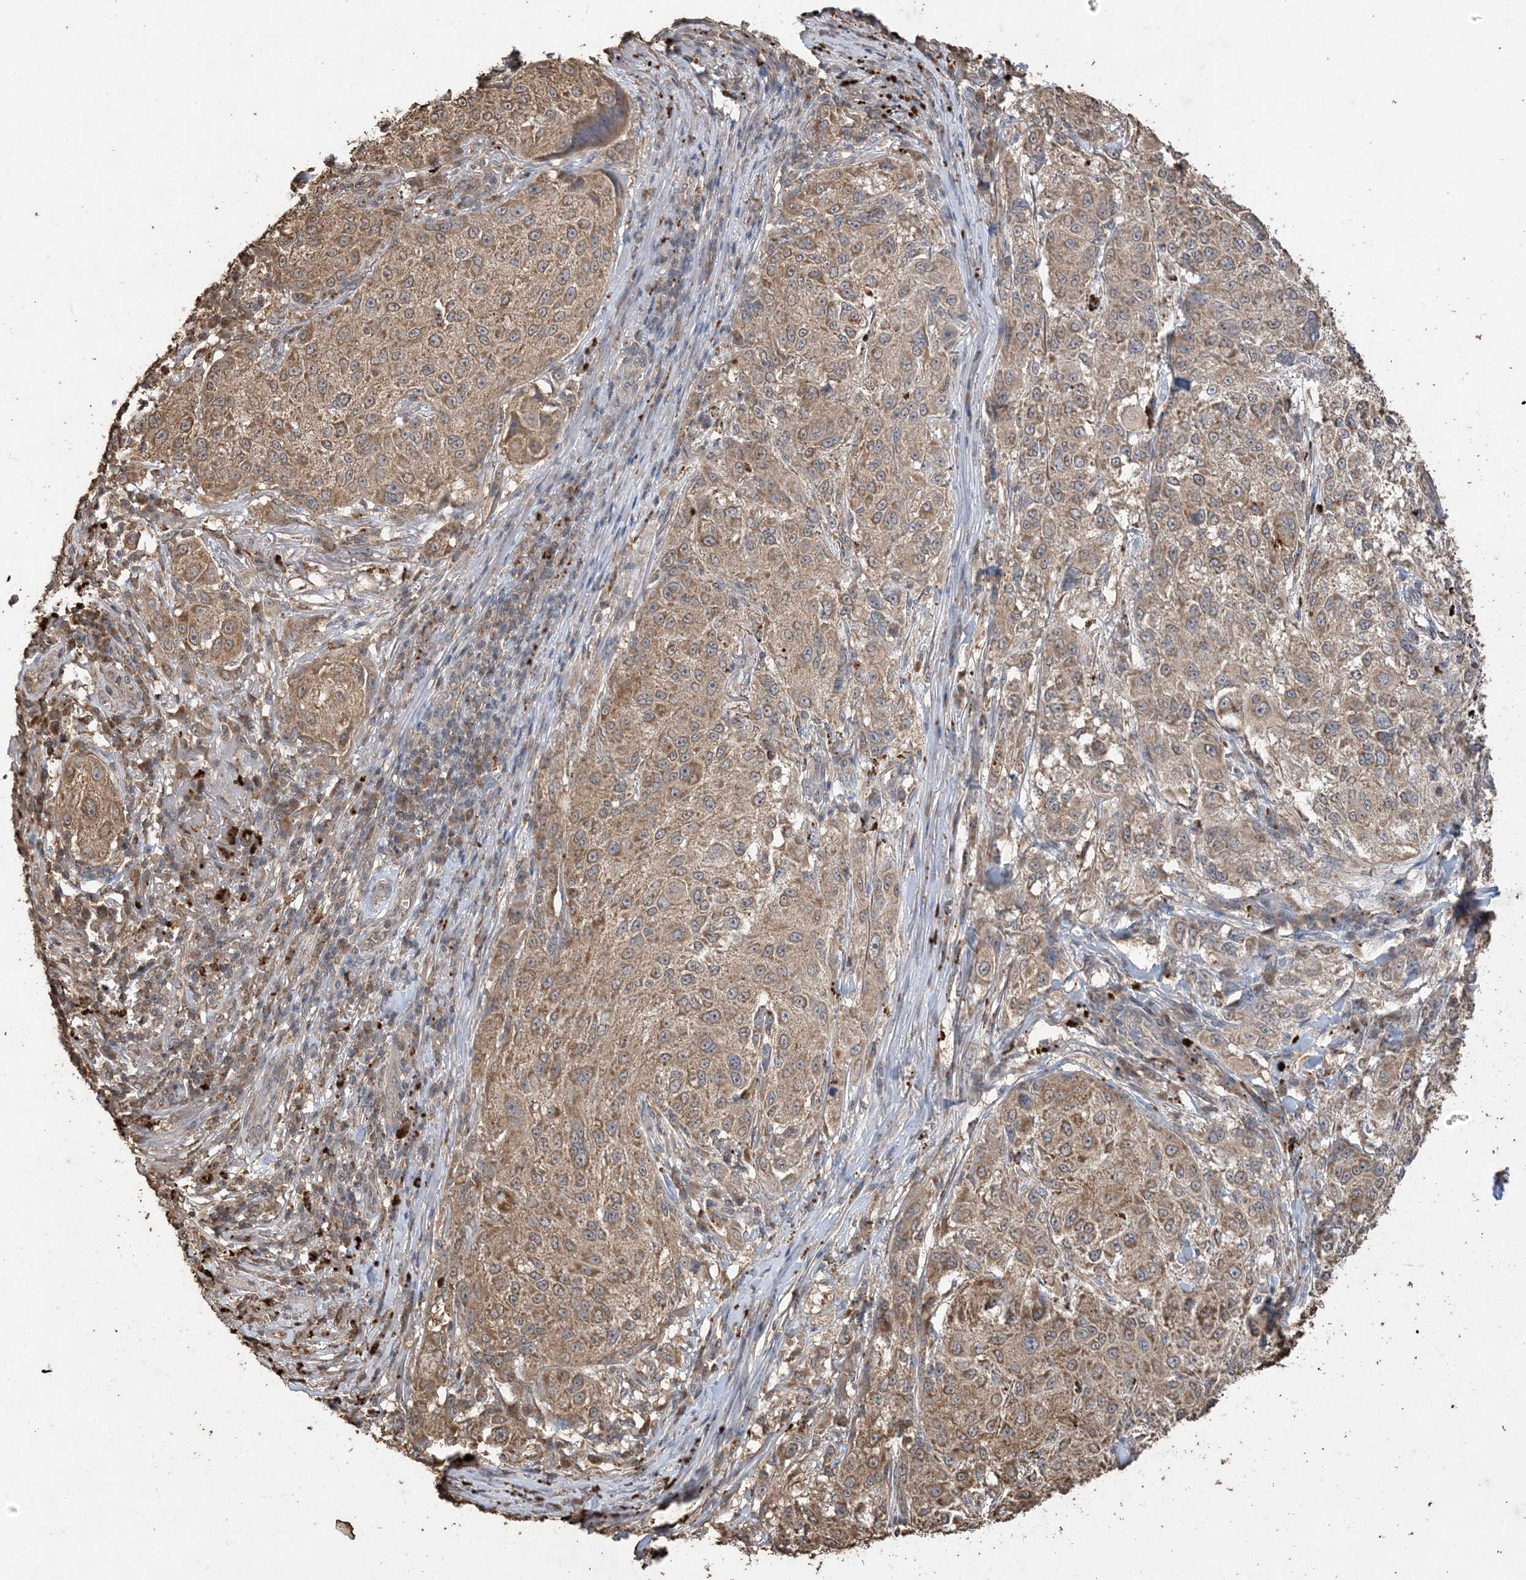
{"staining": {"intensity": "moderate", "quantity": ">75%", "location": "cytoplasmic/membranous"}, "tissue": "melanoma", "cell_type": "Tumor cells", "image_type": "cancer", "snomed": [{"axis": "morphology", "description": "Necrosis, NOS"}, {"axis": "morphology", "description": "Malignant melanoma, NOS"}, {"axis": "topography", "description": "Skin"}], "caption": "Approximately >75% of tumor cells in human malignant melanoma exhibit moderate cytoplasmic/membranous protein positivity as visualized by brown immunohistochemical staining.", "gene": "HPS4", "patient": {"sex": "female", "age": 87}}